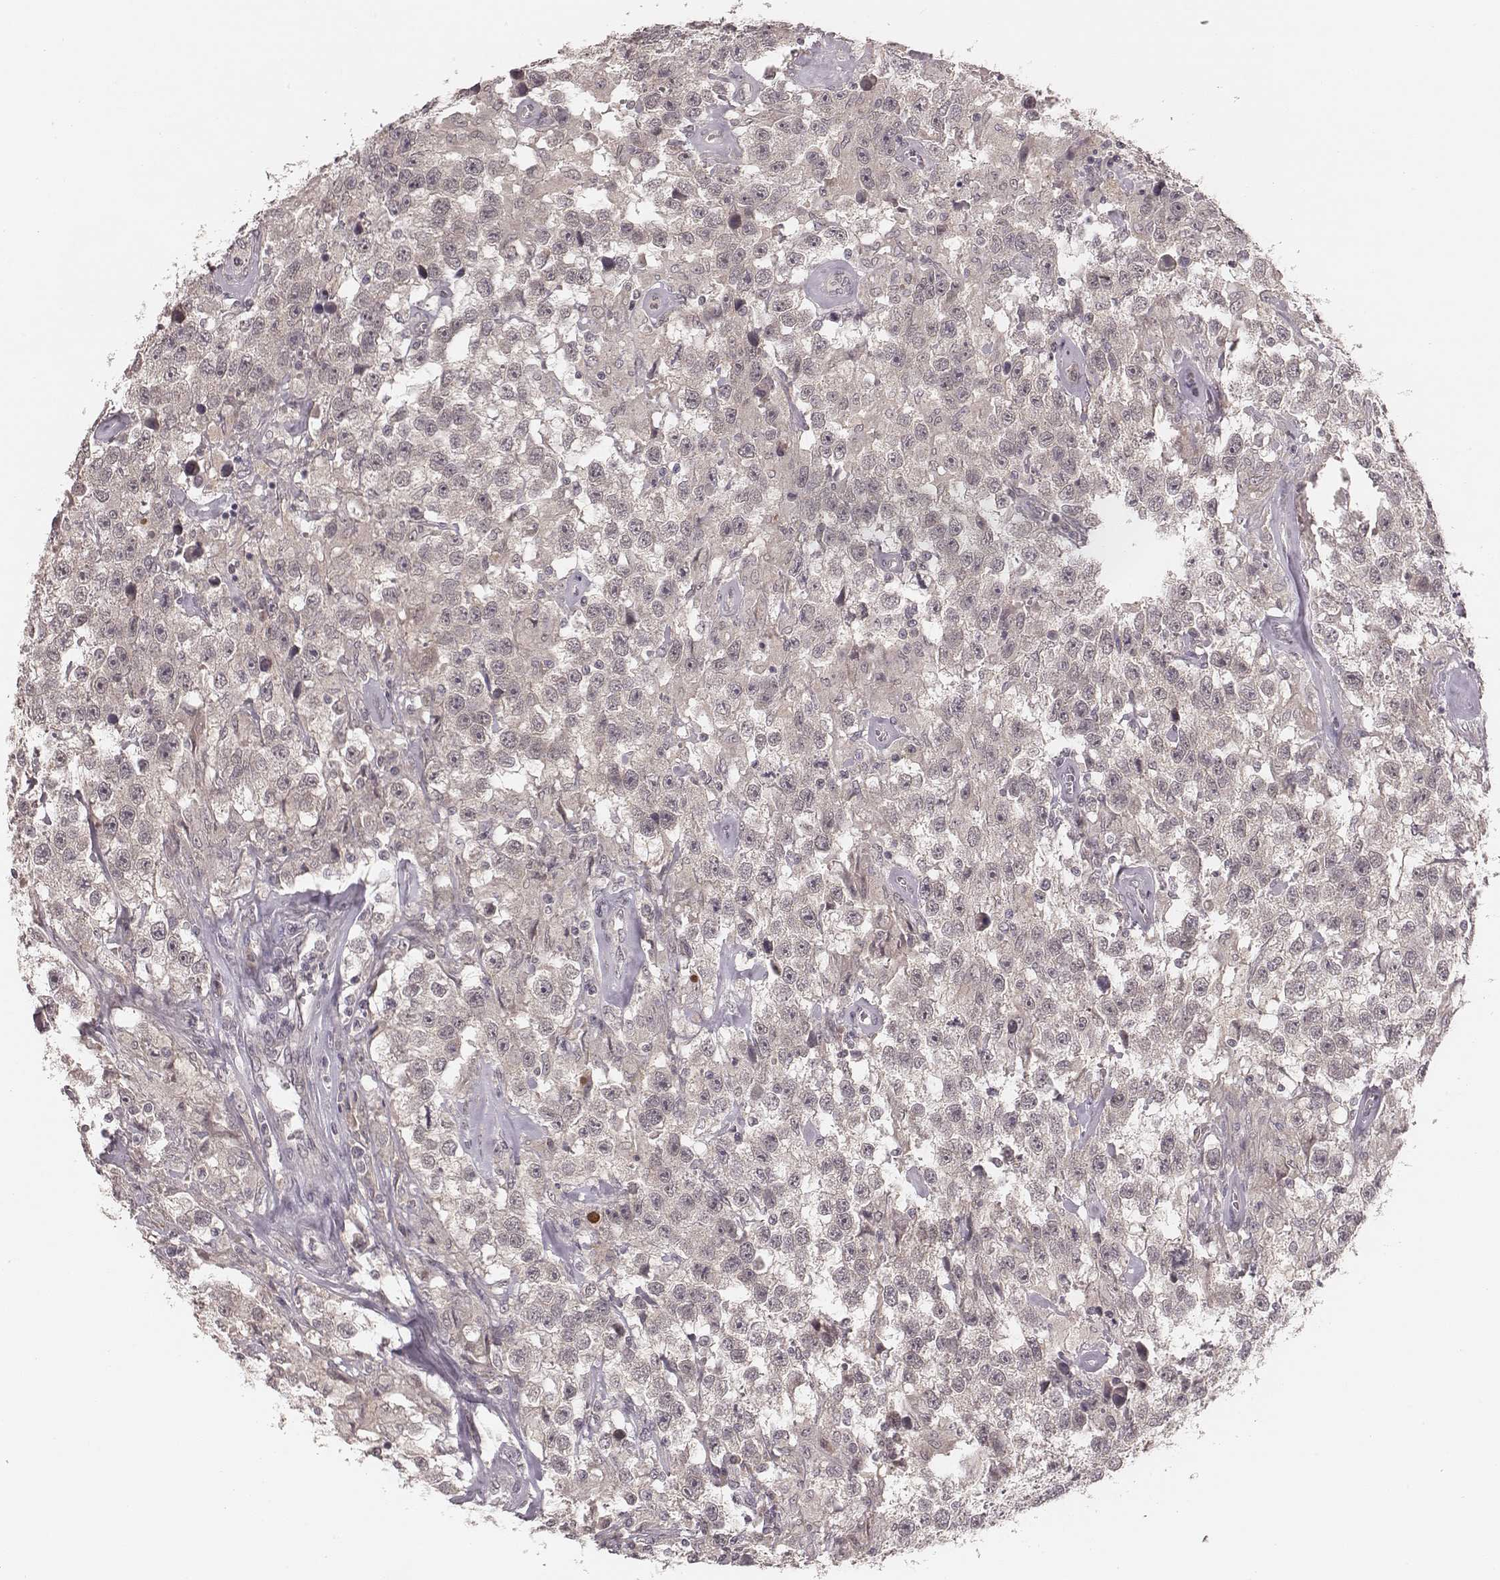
{"staining": {"intensity": "negative", "quantity": "none", "location": "none"}, "tissue": "testis cancer", "cell_type": "Tumor cells", "image_type": "cancer", "snomed": [{"axis": "morphology", "description": "Seminoma, NOS"}, {"axis": "topography", "description": "Testis"}], "caption": "An immunohistochemistry (IHC) photomicrograph of testis cancer is shown. There is no staining in tumor cells of testis cancer.", "gene": "LY6K", "patient": {"sex": "male", "age": 43}}